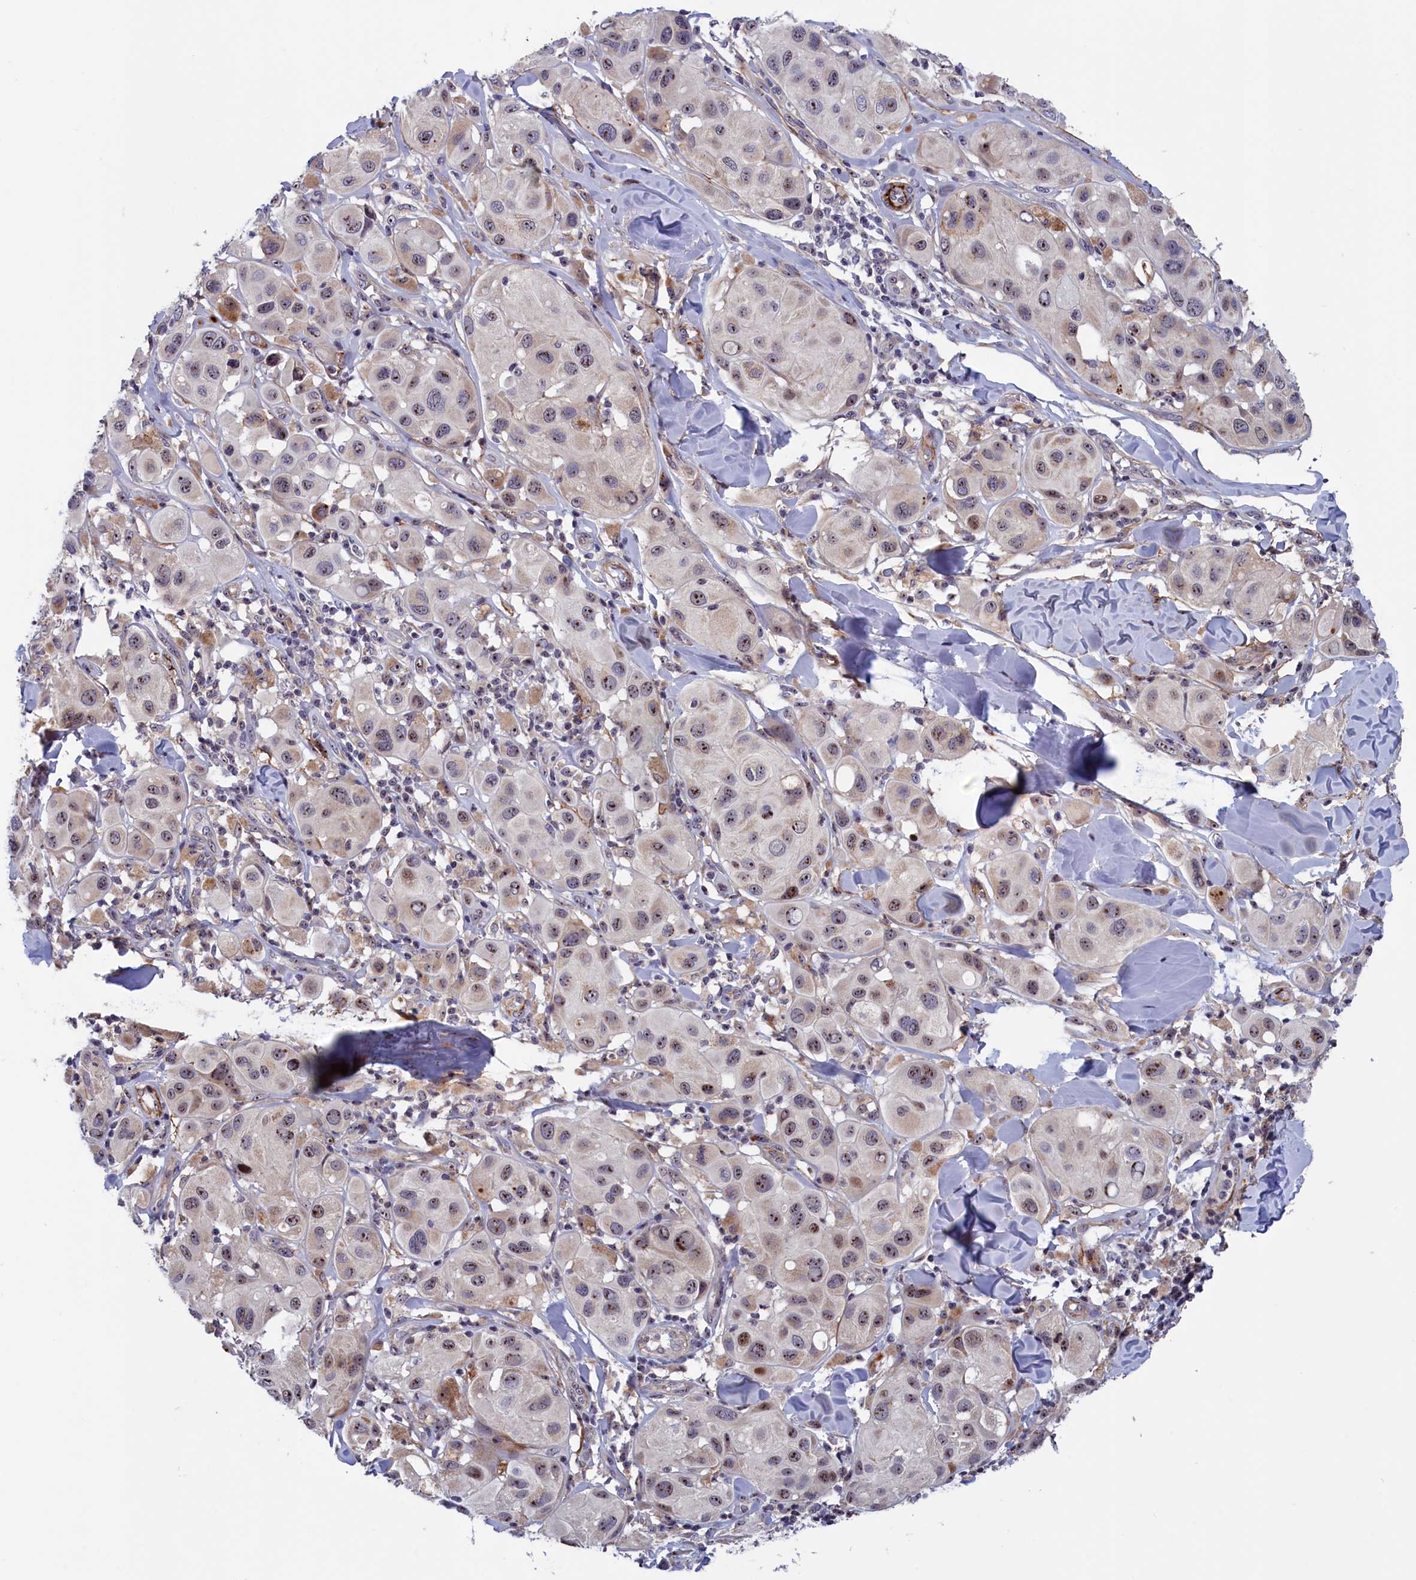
{"staining": {"intensity": "moderate", "quantity": "<25%", "location": "nuclear"}, "tissue": "melanoma", "cell_type": "Tumor cells", "image_type": "cancer", "snomed": [{"axis": "morphology", "description": "Malignant melanoma, Metastatic site"}, {"axis": "topography", "description": "Skin"}], "caption": "A brown stain highlights moderate nuclear staining of a protein in human malignant melanoma (metastatic site) tumor cells.", "gene": "PPAN", "patient": {"sex": "male", "age": 41}}